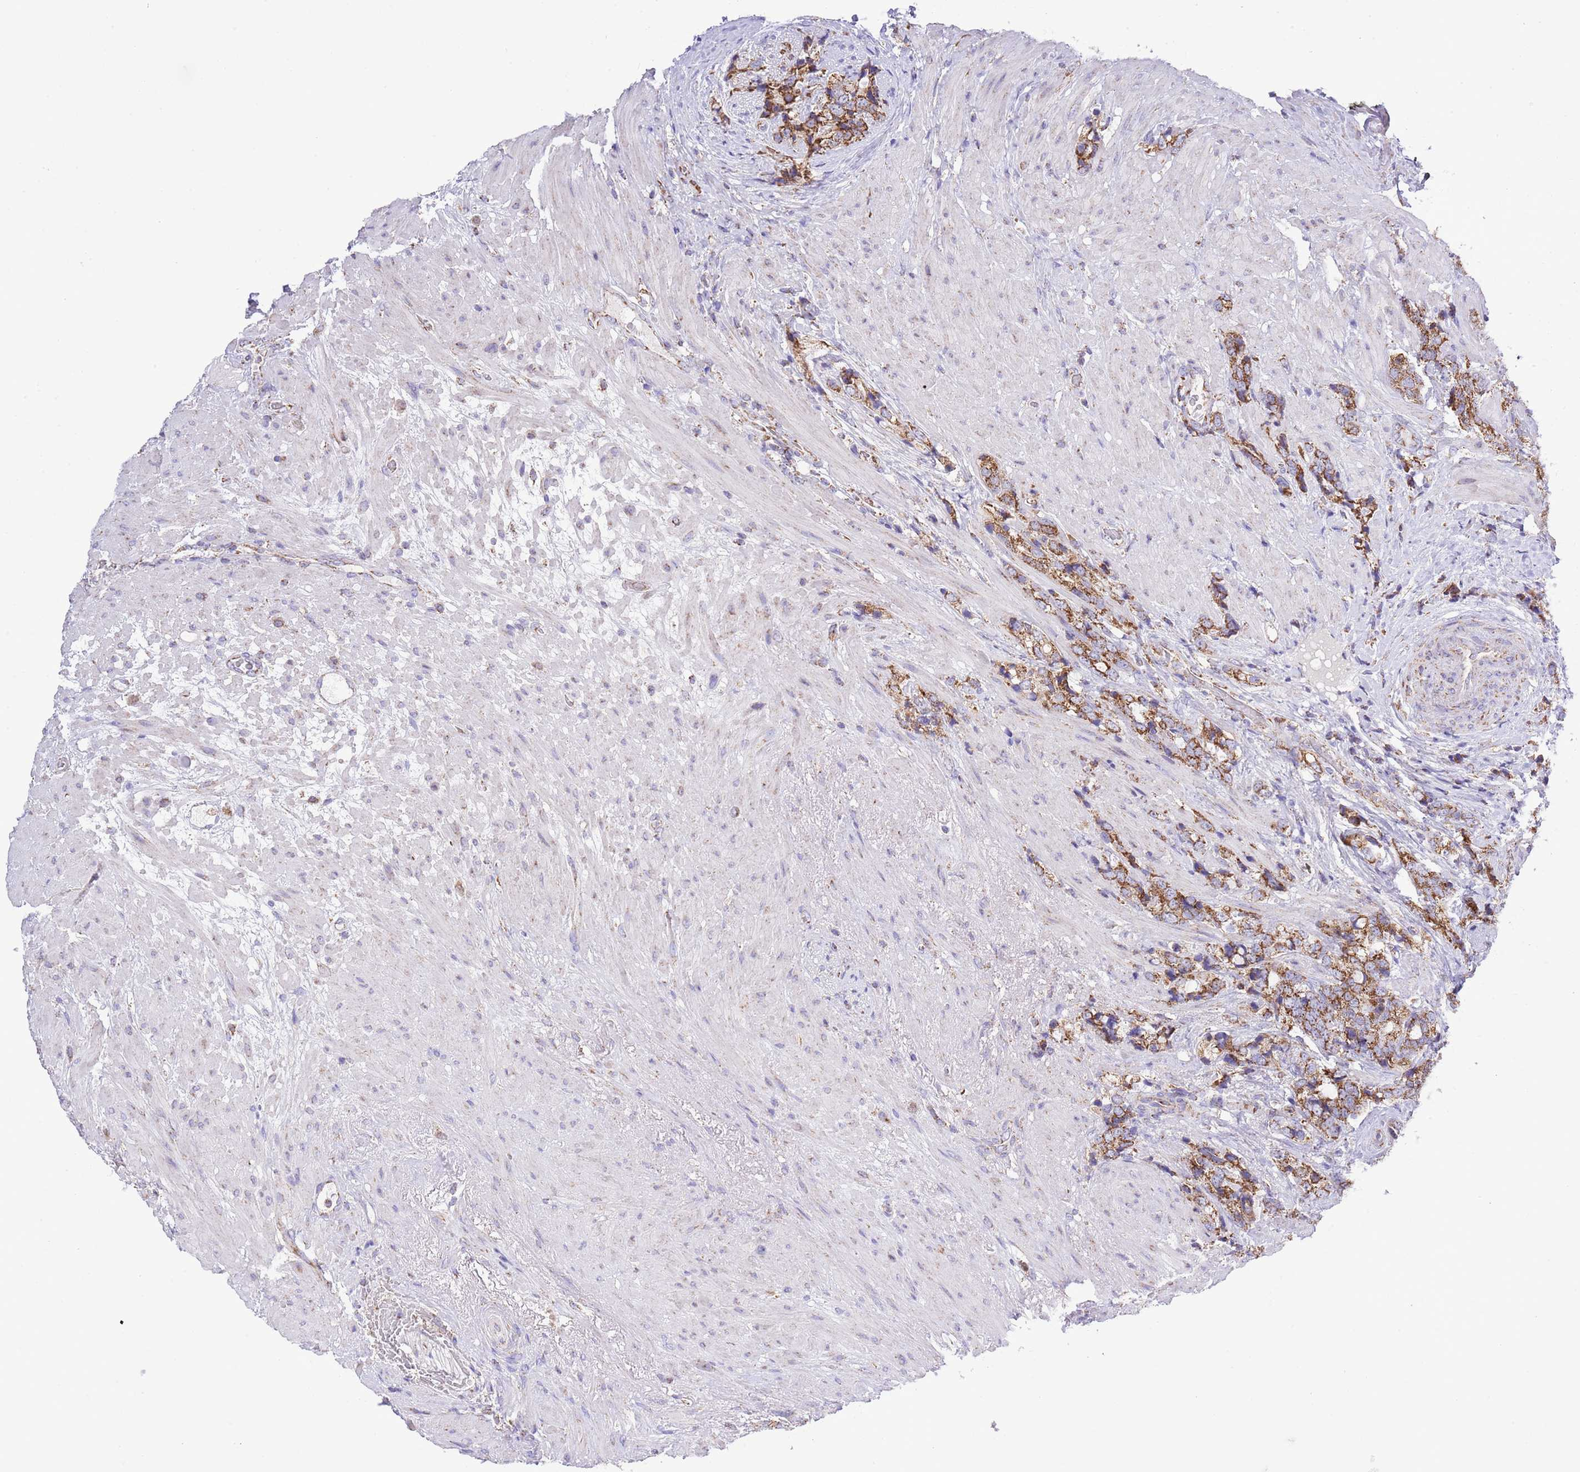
{"staining": {"intensity": "moderate", "quantity": ">75%", "location": "cytoplasmic/membranous"}, "tissue": "prostate cancer", "cell_type": "Tumor cells", "image_type": "cancer", "snomed": [{"axis": "morphology", "description": "Adenocarcinoma, High grade"}, {"axis": "topography", "description": "Prostate"}], "caption": "Immunohistochemistry (DAB) staining of human prostate high-grade adenocarcinoma demonstrates moderate cytoplasmic/membranous protein staining in about >75% of tumor cells.", "gene": "TEKTIP1", "patient": {"sex": "male", "age": 74}}